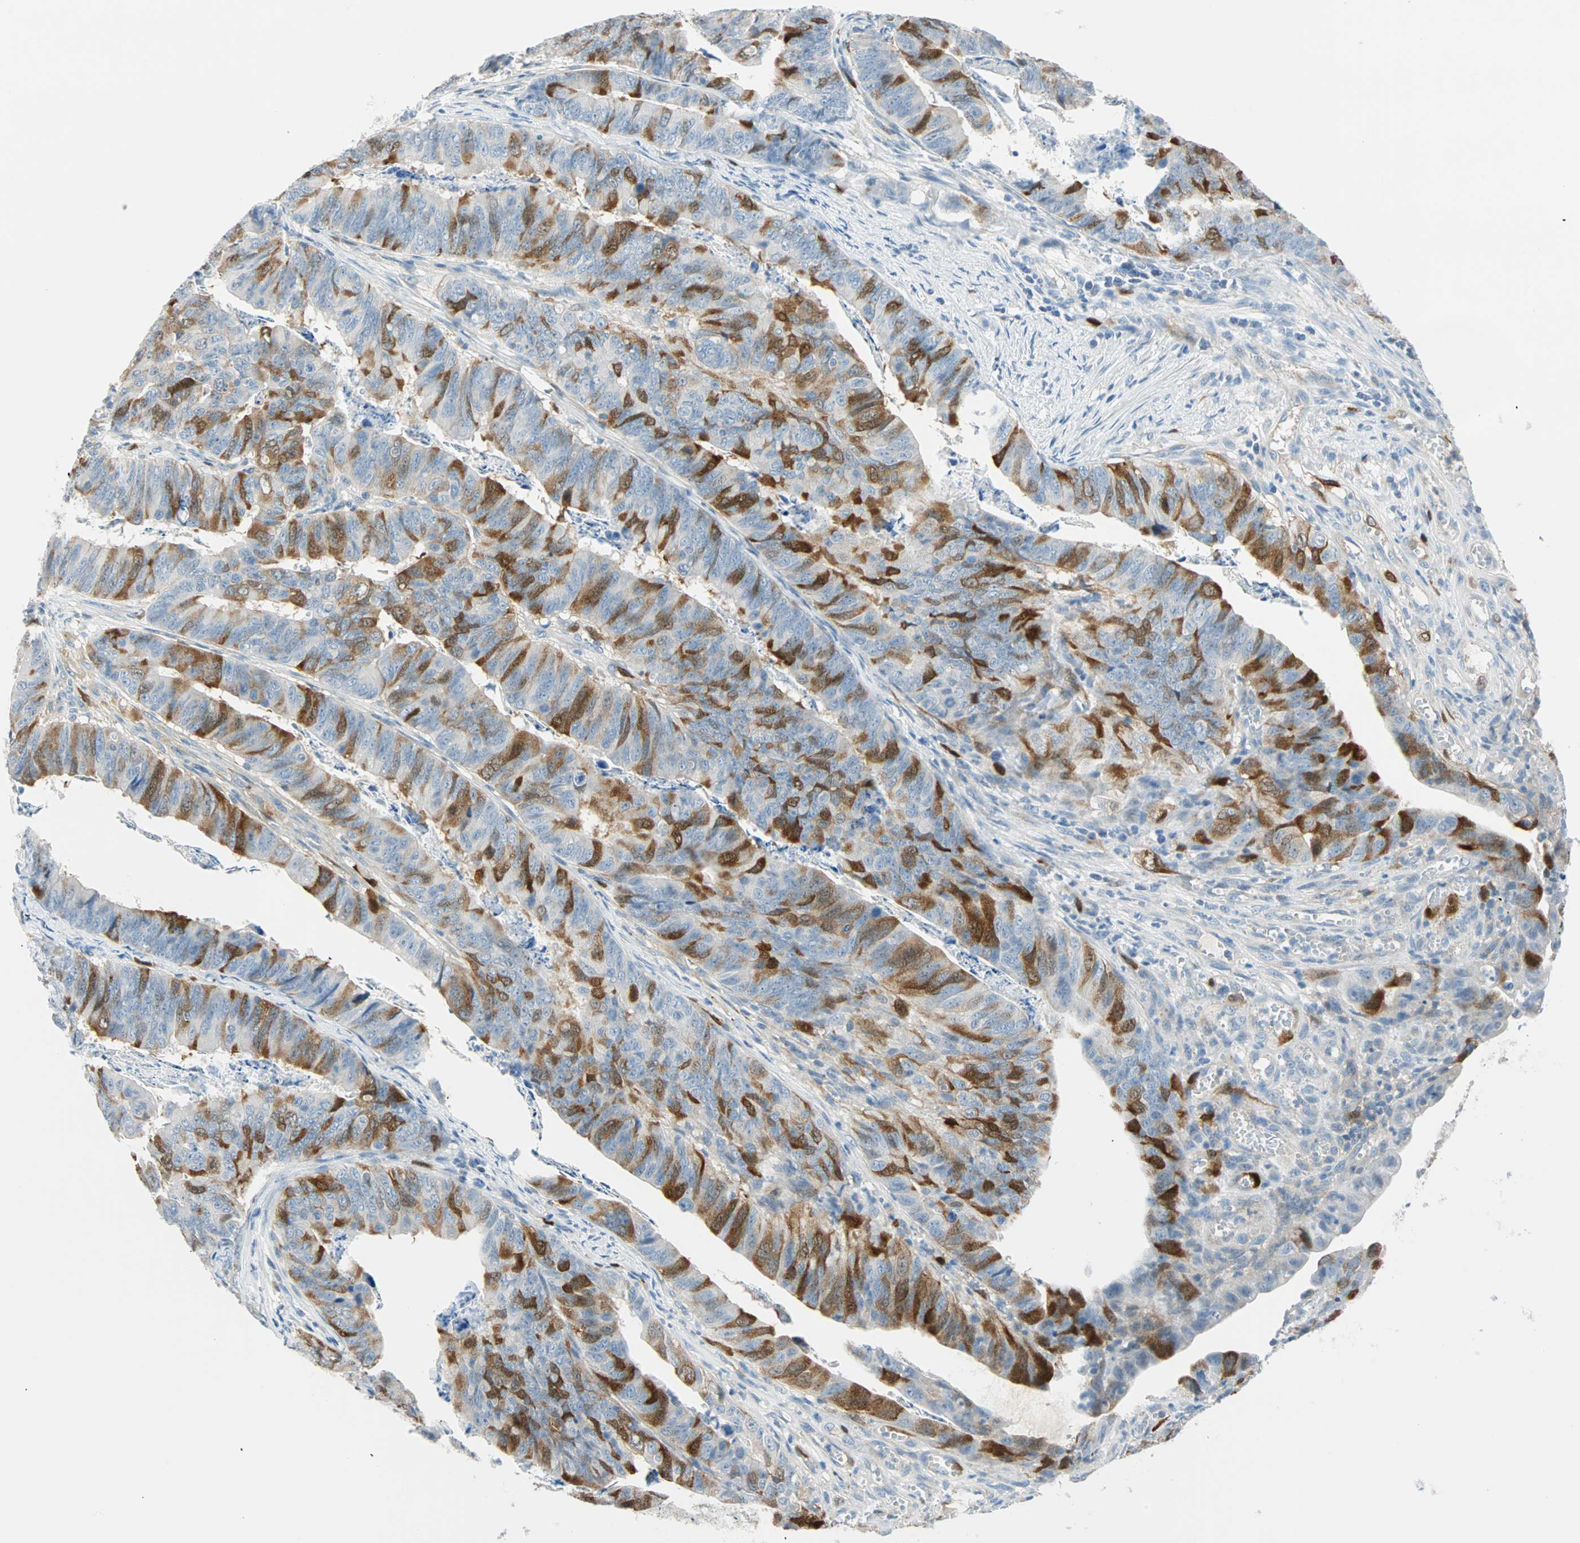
{"staining": {"intensity": "moderate", "quantity": "25%-75%", "location": "cytoplasmic/membranous,nuclear"}, "tissue": "stomach cancer", "cell_type": "Tumor cells", "image_type": "cancer", "snomed": [{"axis": "morphology", "description": "Adenocarcinoma, NOS"}, {"axis": "topography", "description": "Stomach, lower"}], "caption": "Protein expression analysis of adenocarcinoma (stomach) shows moderate cytoplasmic/membranous and nuclear expression in about 25%-75% of tumor cells.", "gene": "PTTG1", "patient": {"sex": "male", "age": 77}}